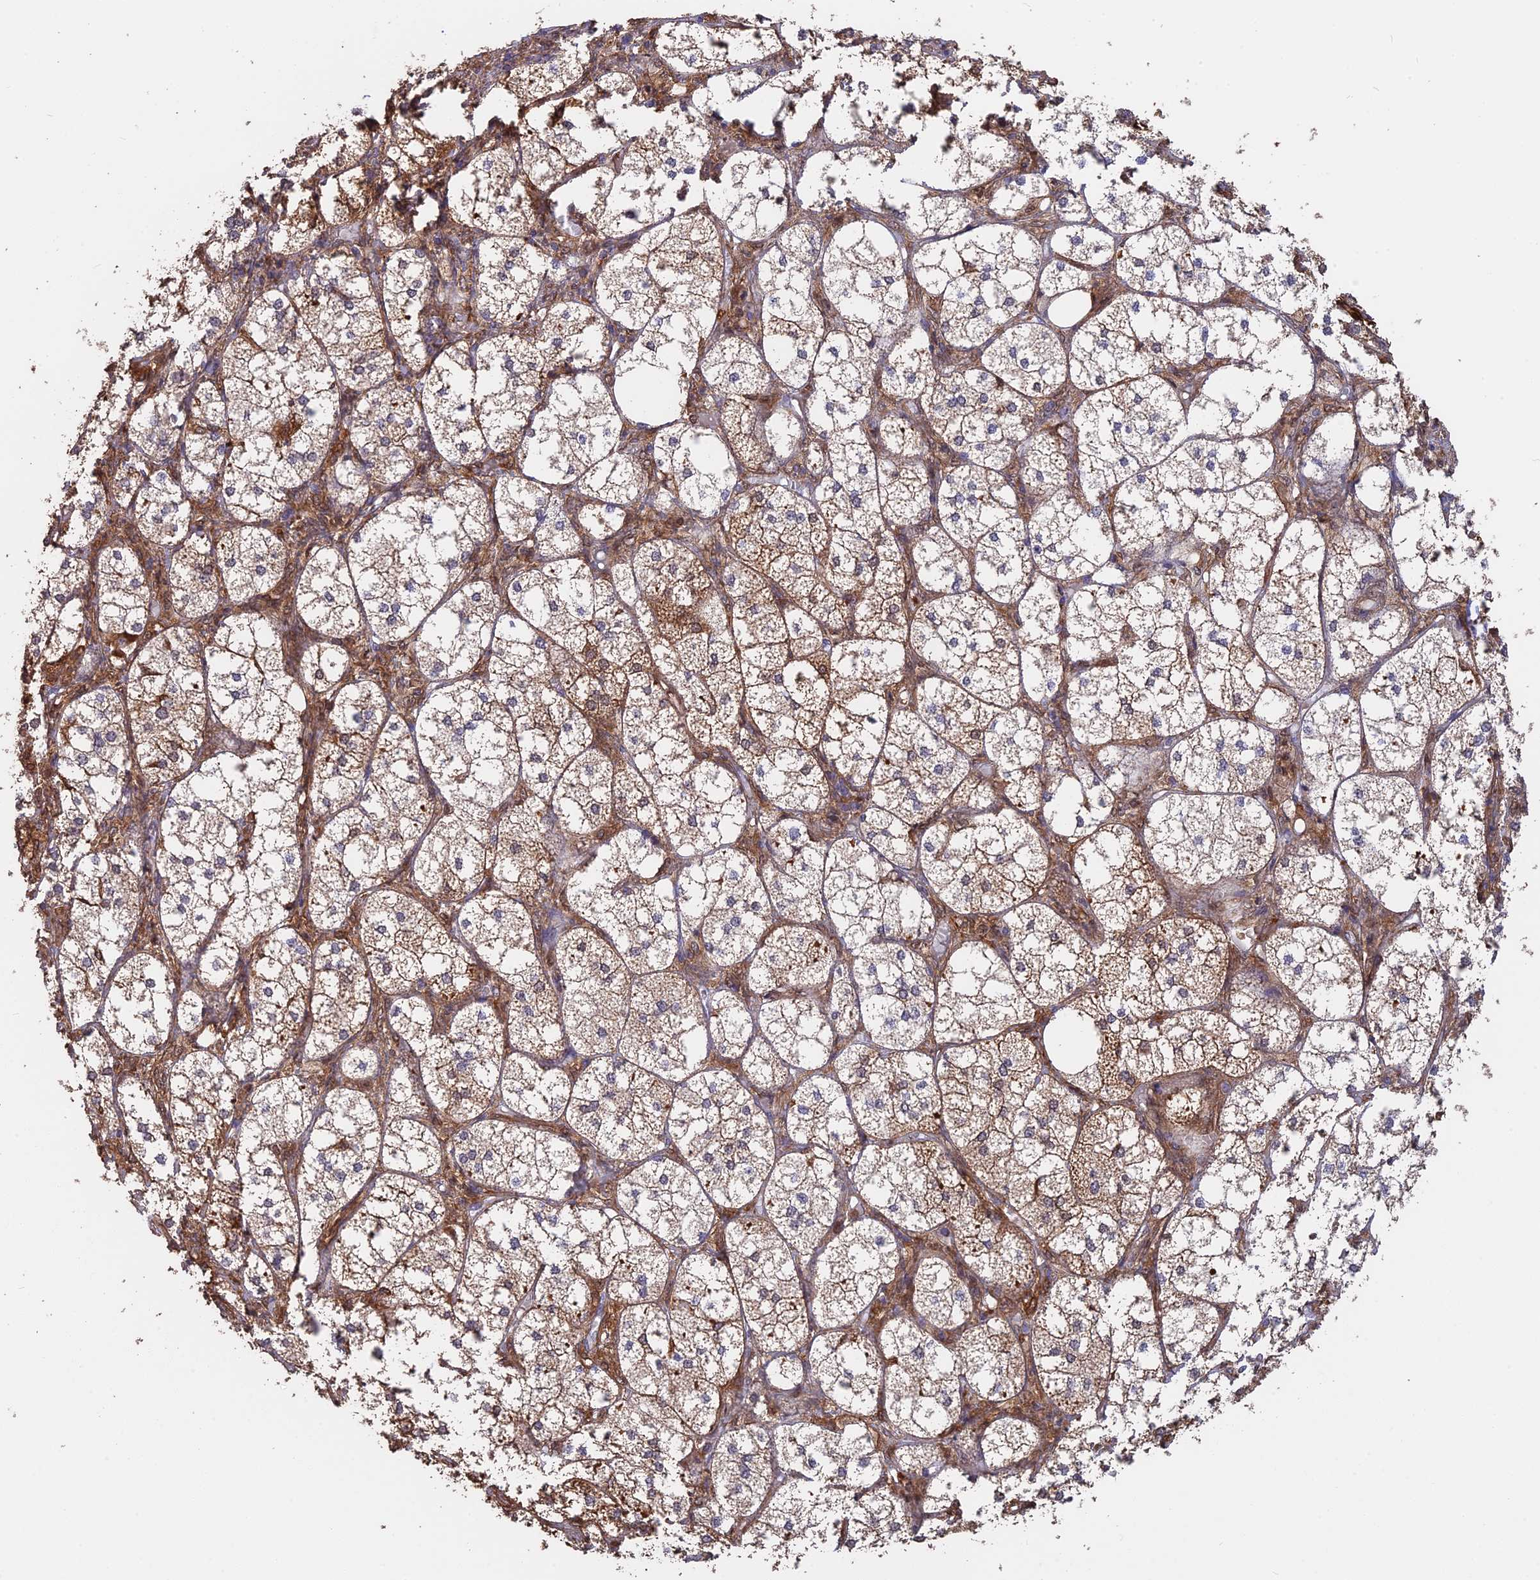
{"staining": {"intensity": "moderate", "quantity": "25%-75%", "location": "cytoplasmic/membranous"}, "tissue": "adrenal gland", "cell_type": "Glandular cells", "image_type": "normal", "snomed": [{"axis": "morphology", "description": "Normal tissue, NOS"}, {"axis": "topography", "description": "Adrenal gland"}], "caption": "Adrenal gland stained for a protein reveals moderate cytoplasmic/membranous positivity in glandular cells. The protein is stained brown, and the nuclei are stained in blue (DAB IHC with brightfield microscopy, high magnification).", "gene": "SAC3D1", "patient": {"sex": "female", "age": 61}}